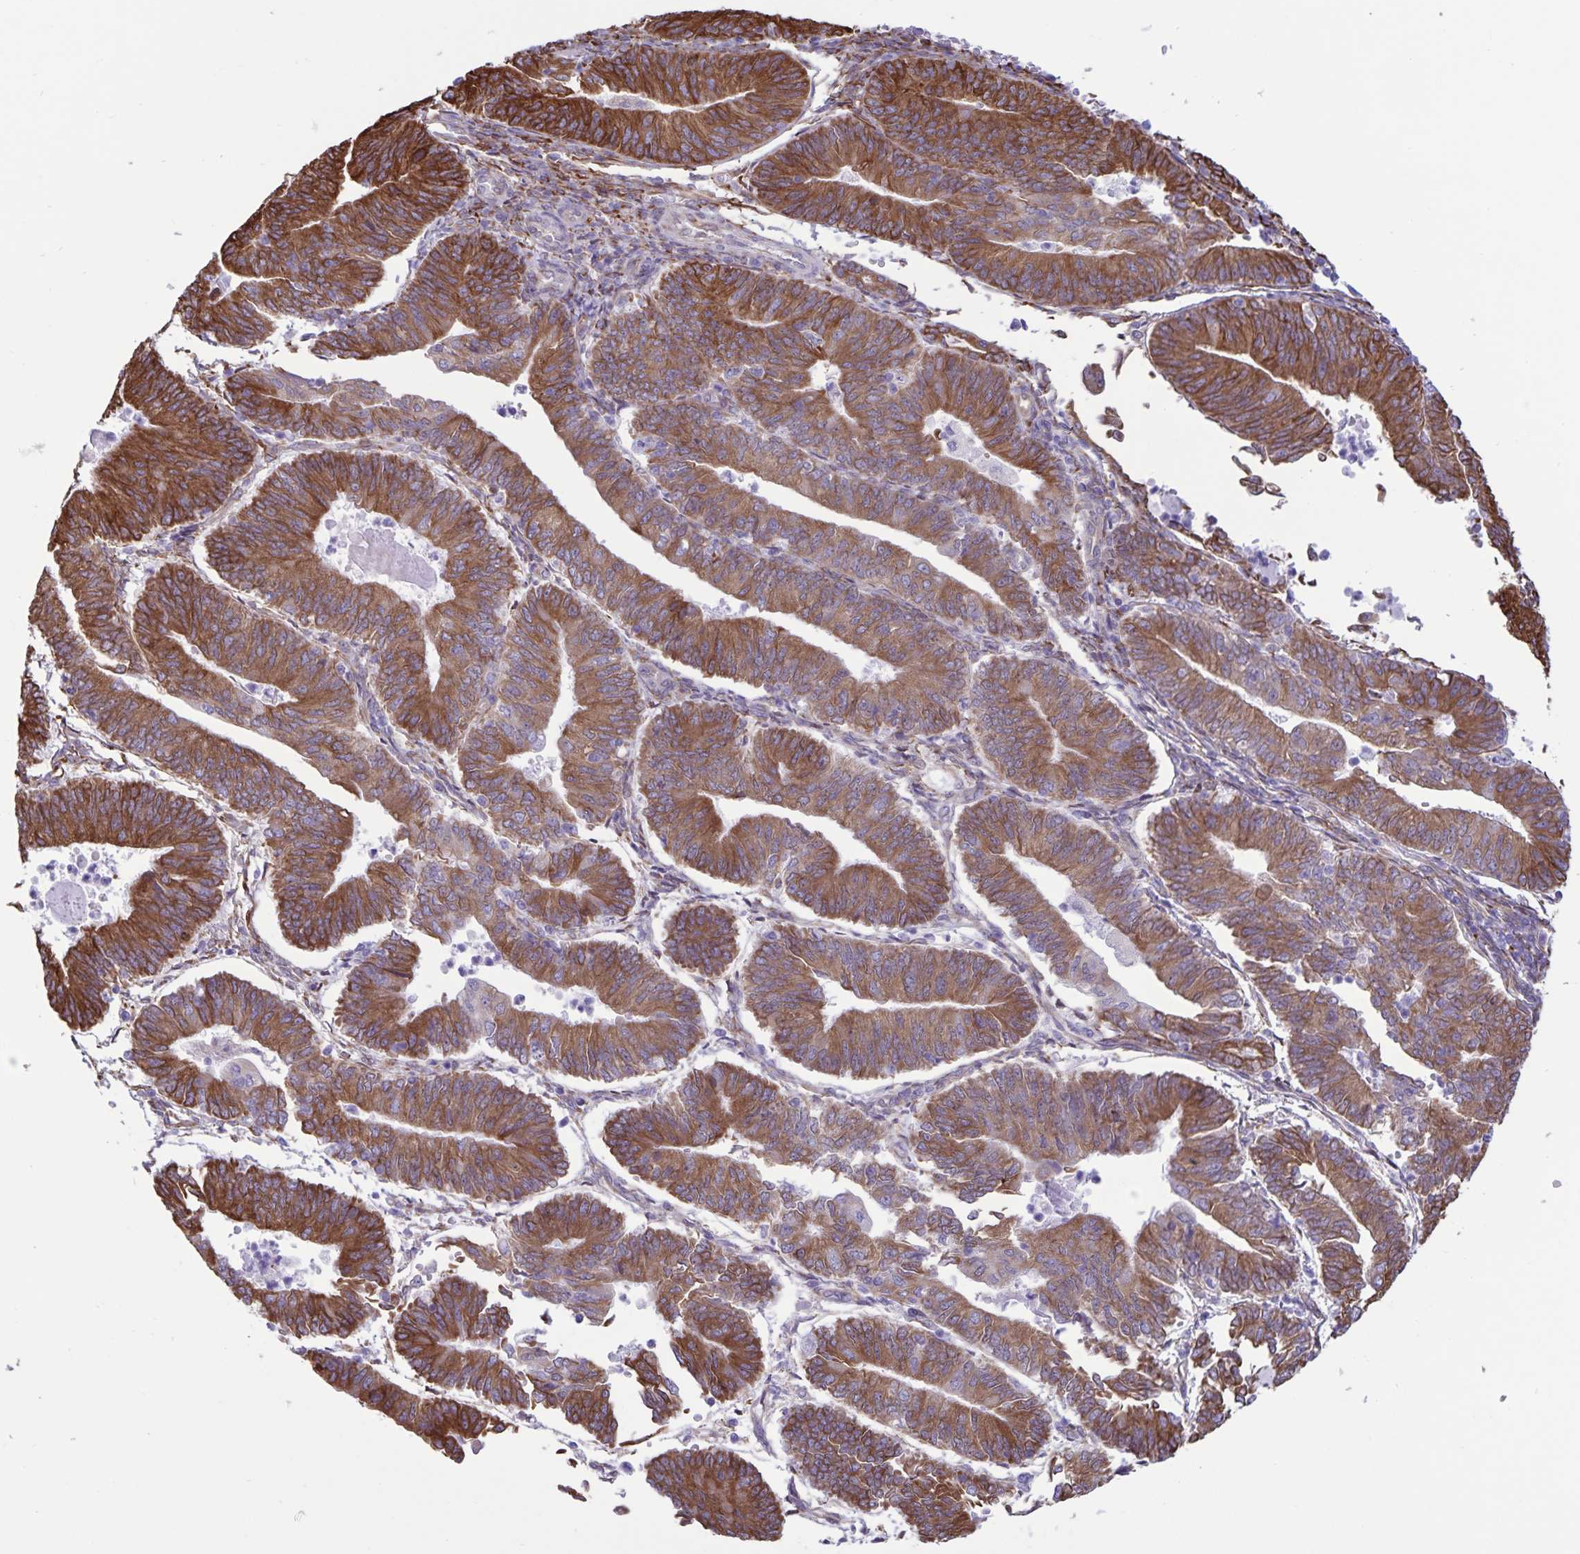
{"staining": {"intensity": "strong", "quantity": ">75%", "location": "cytoplasmic/membranous"}, "tissue": "endometrial cancer", "cell_type": "Tumor cells", "image_type": "cancer", "snomed": [{"axis": "morphology", "description": "Adenocarcinoma, NOS"}, {"axis": "topography", "description": "Endometrium"}], "caption": "Immunohistochemical staining of adenocarcinoma (endometrial) demonstrates high levels of strong cytoplasmic/membranous expression in about >75% of tumor cells.", "gene": "RCN1", "patient": {"sex": "female", "age": 65}}